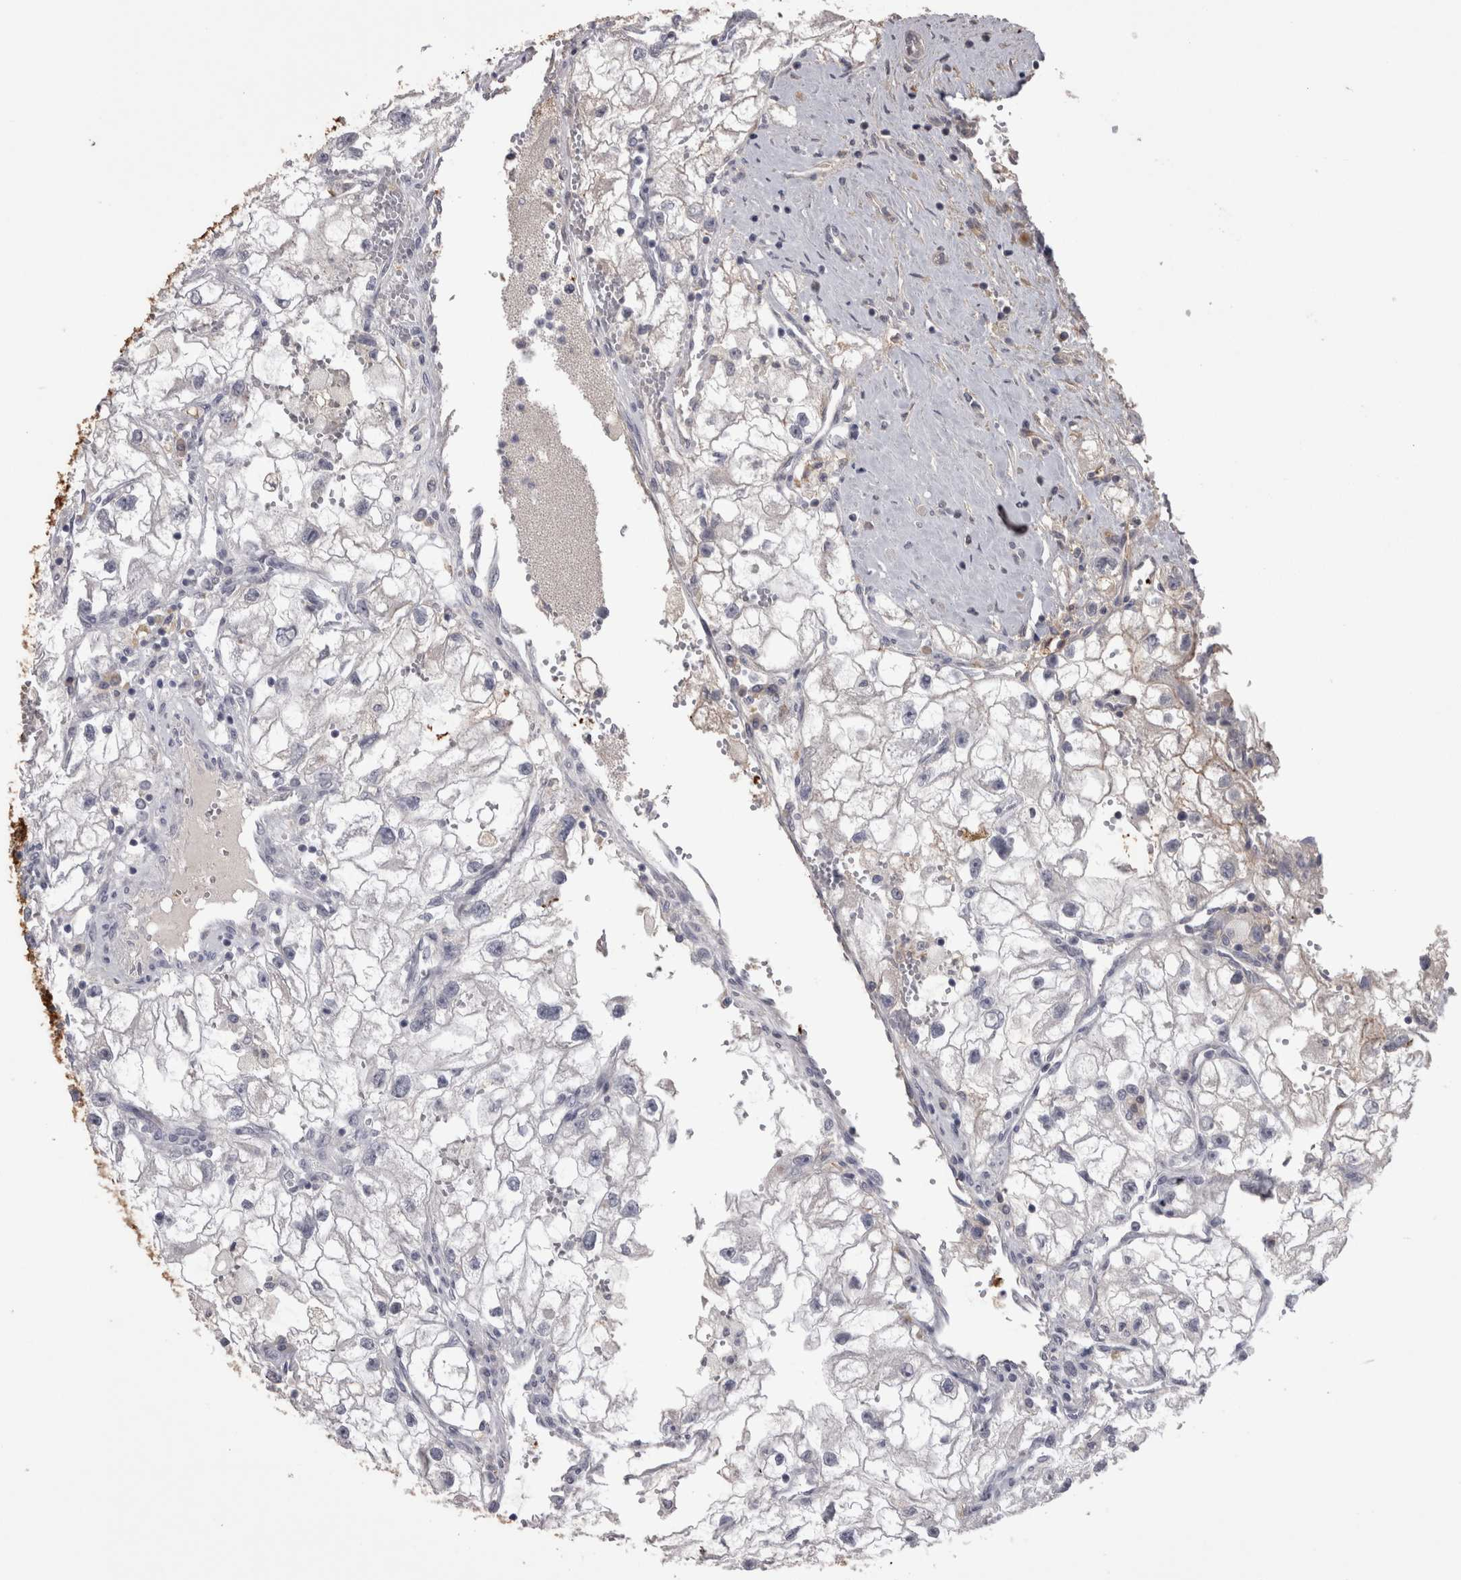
{"staining": {"intensity": "negative", "quantity": "none", "location": "none"}, "tissue": "renal cancer", "cell_type": "Tumor cells", "image_type": "cancer", "snomed": [{"axis": "morphology", "description": "Adenocarcinoma, NOS"}, {"axis": "topography", "description": "Kidney"}], "caption": "This is a histopathology image of immunohistochemistry staining of renal cancer, which shows no positivity in tumor cells.", "gene": "SAA4", "patient": {"sex": "female", "age": 70}}